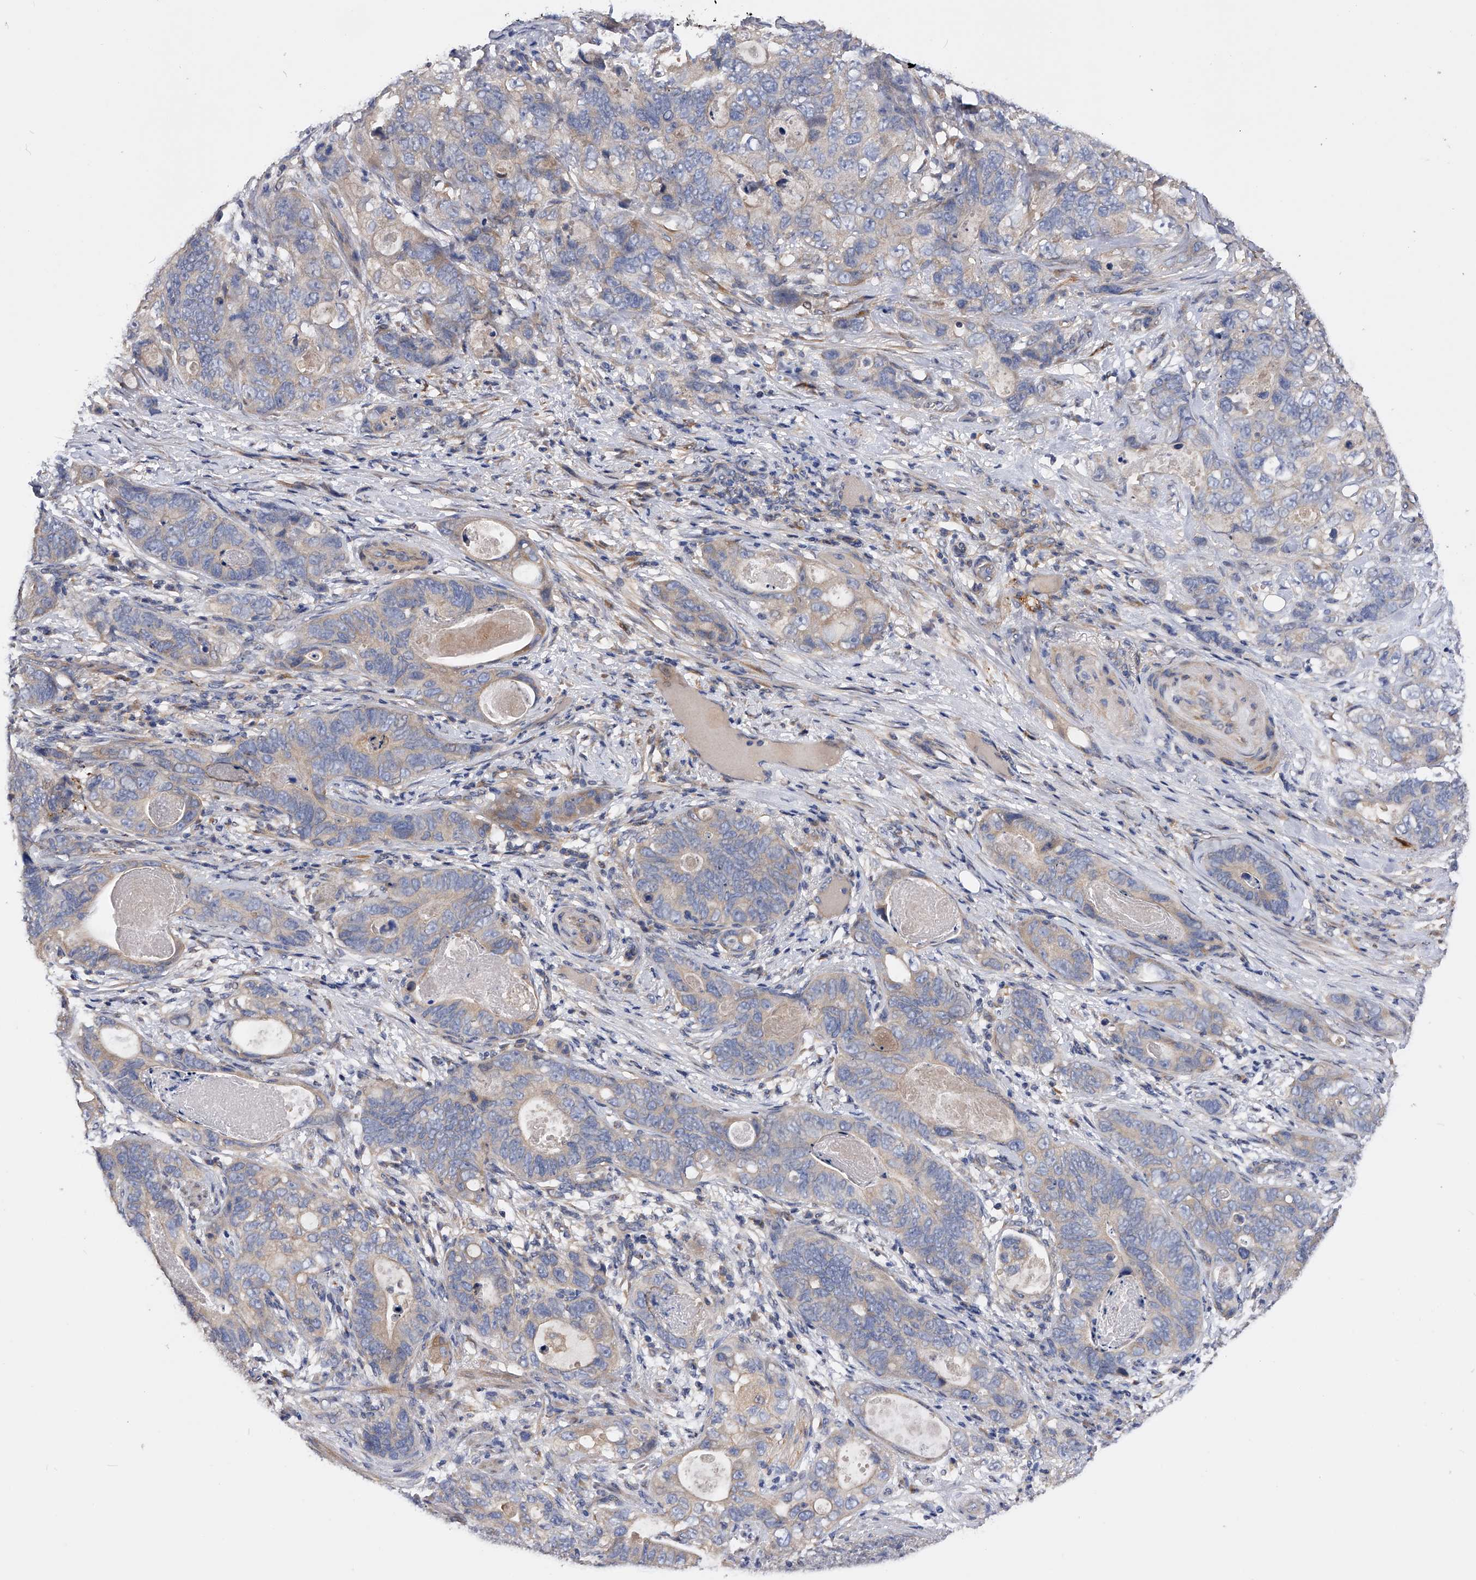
{"staining": {"intensity": "negative", "quantity": "none", "location": "none"}, "tissue": "stomach cancer", "cell_type": "Tumor cells", "image_type": "cancer", "snomed": [{"axis": "morphology", "description": "Normal tissue, NOS"}, {"axis": "morphology", "description": "Adenocarcinoma, NOS"}, {"axis": "topography", "description": "Stomach"}], "caption": "Immunohistochemistry photomicrograph of neoplastic tissue: adenocarcinoma (stomach) stained with DAB shows no significant protein staining in tumor cells. The staining was performed using DAB (3,3'-diaminobenzidine) to visualize the protein expression in brown, while the nuclei were stained in blue with hematoxylin (Magnification: 20x).", "gene": "ARL4C", "patient": {"sex": "female", "age": 89}}